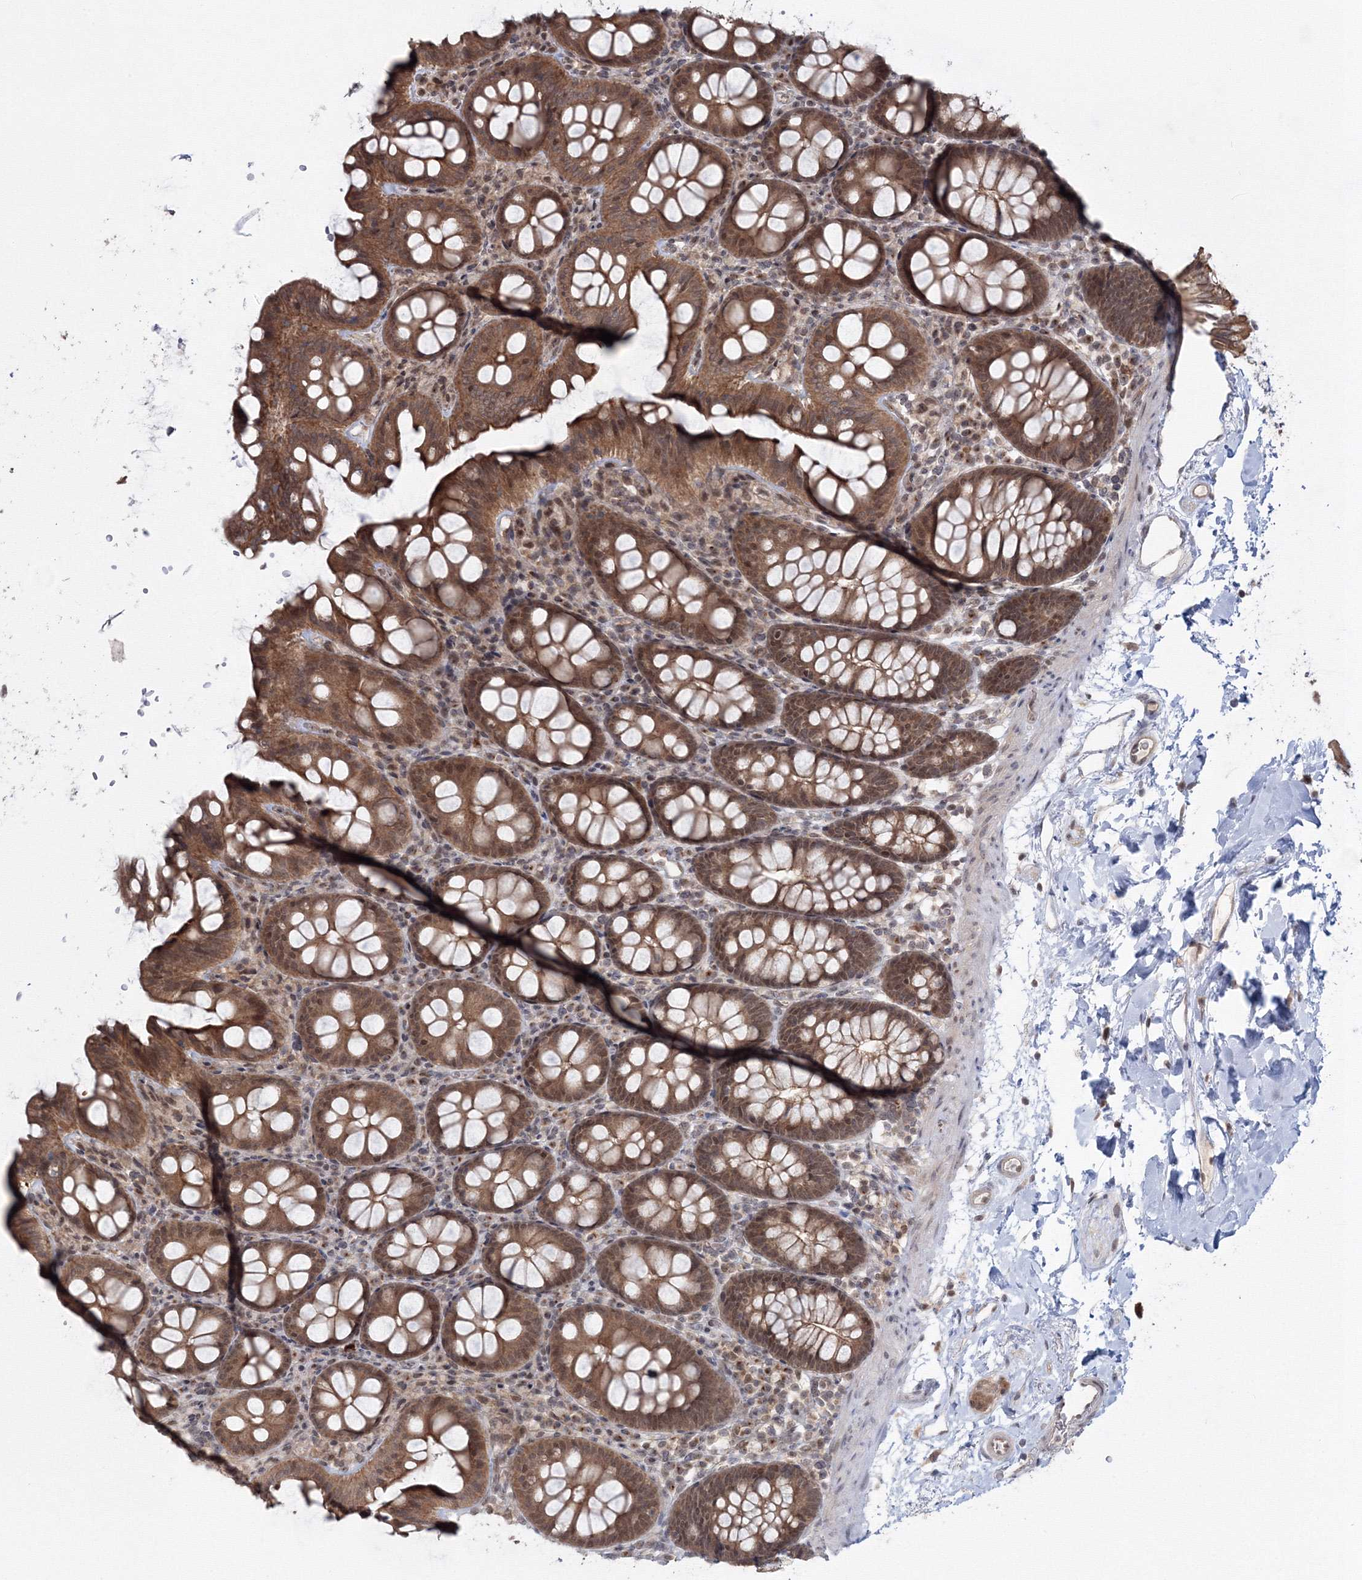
{"staining": {"intensity": "weak", "quantity": "25%-75%", "location": "cytoplasmic/membranous,nuclear"}, "tissue": "colon", "cell_type": "Endothelial cells", "image_type": "normal", "snomed": [{"axis": "morphology", "description": "Normal tissue, NOS"}, {"axis": "topography", "description": "Colon"}], "caption": "IHC of benign human colon exhibits low levels of weak cytoplasmic/membranous,nuclear staining in about 25%-75% of endothelial cells. Nuclei are stained in blue.", "gene": "ZFAND6", "patient": {"sex": "male", "age": 75}}